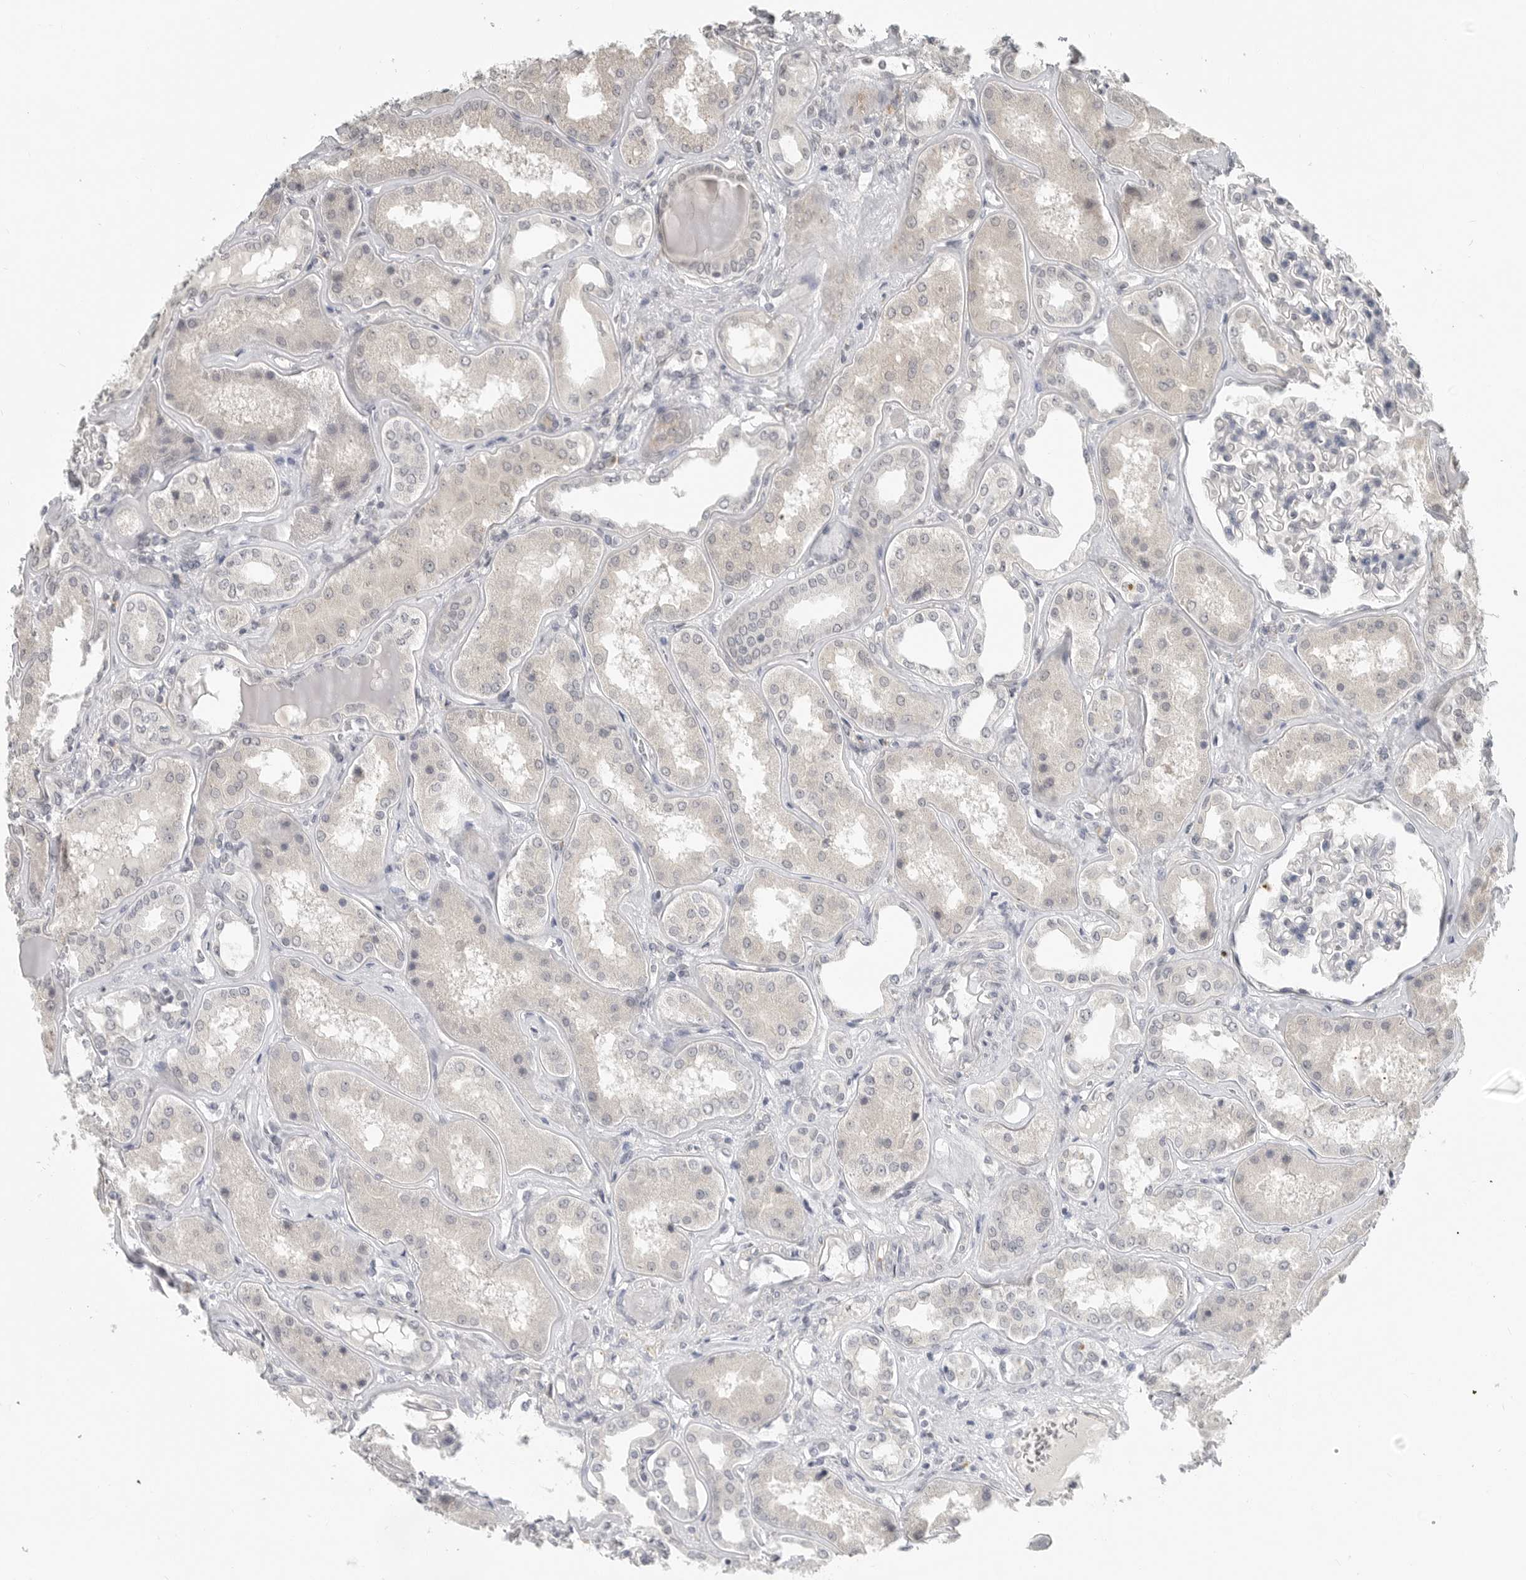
{"staining": {"intensity": "negative", "quantity": "none", "location": "none"}, "tissue": "kidney", "cell_type": "Cells in glomeruli", "image_type": "normal", "snomed": [{"axis": "morphology", "description": "Normal tissue, NOS"}, {"axis": "topography", "description": "Kidney"}], "caption": "A high-resolution histopathology image shows immunohistochemistry (IHC) staining of benign kidney, which exhibits no significant expression in cells in glomeruli.", "gene": "FOXP3", "patient": {"sex": "female", "age": 56}}